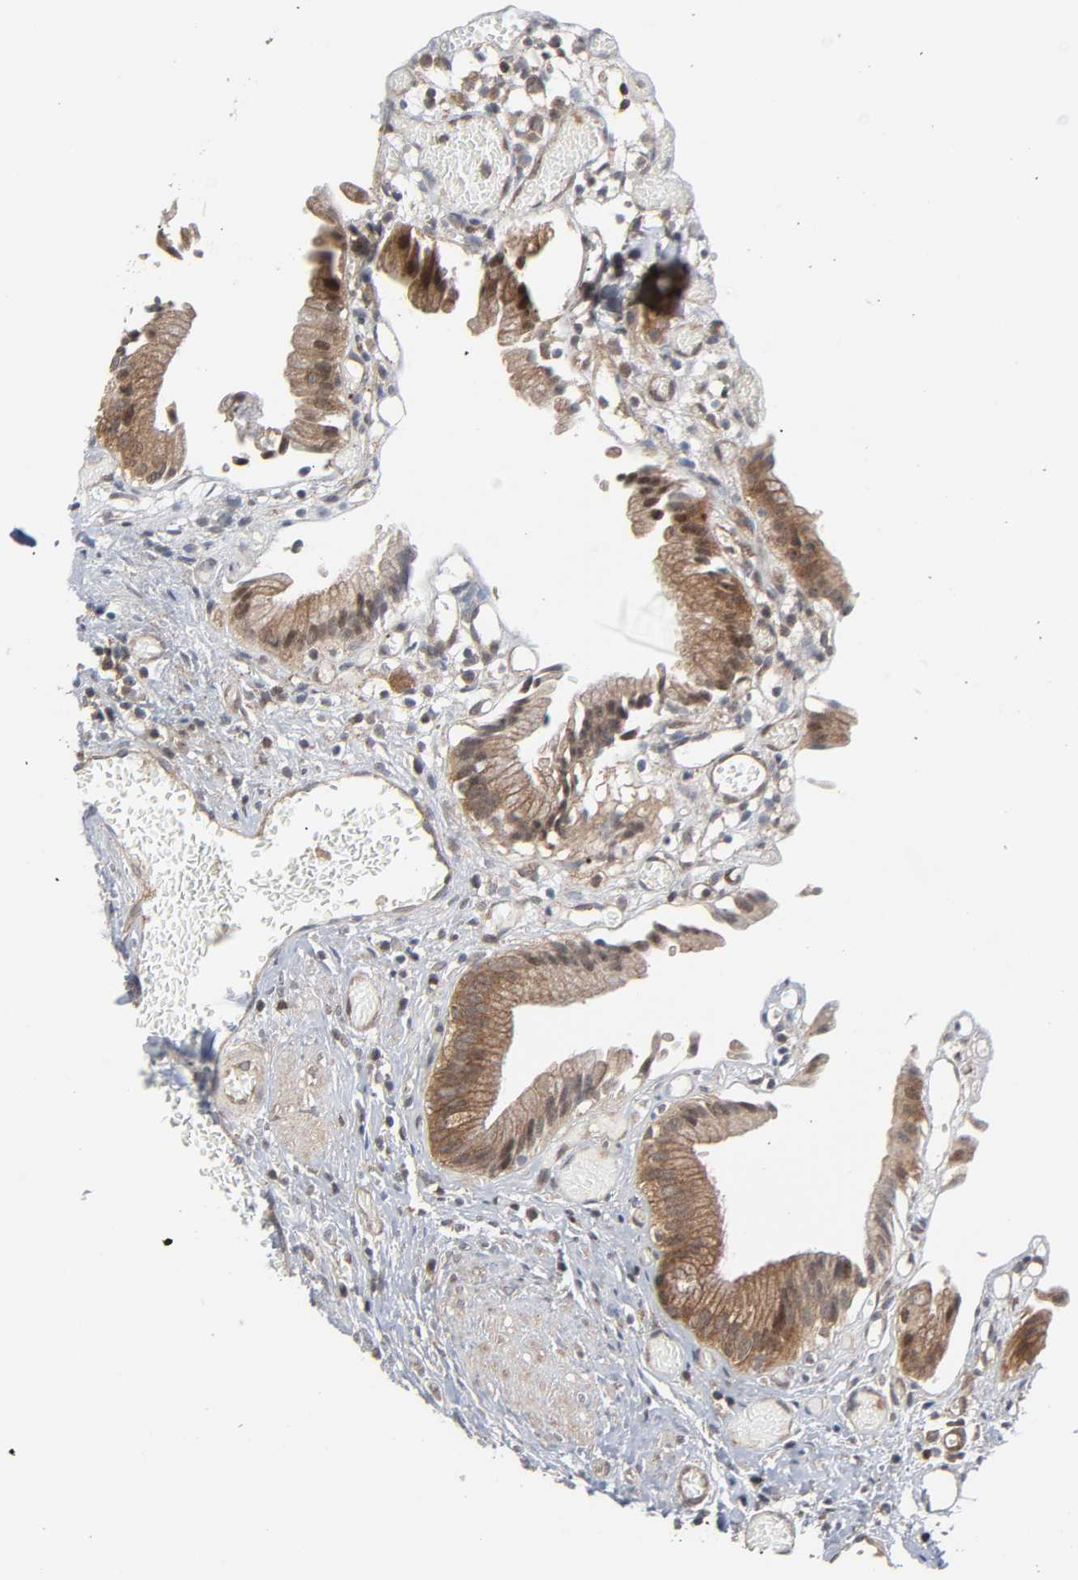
{"staining": {"intensity": "moderate", "quantity": ">75%", "location": "cytoplasmic/membranous,nuclear"}, "tissue": "gallbladder", "cell_type": "Glandular cells", "image_type": "normal", "snomed": [{"axis": "morphology", "description": "Normal tissue, NOS"}, {"axis": "topography", "description": "Gallbladder"}], "caption": "An image showing moderate cytoplasmic/membranous,nuclear staining in about >75% of glandular cells in benign gallbladder, as visualized by brown immunohistochemical staining.", "gene": "GSK3A", "patient": {"sex": "male", "age": 65}}